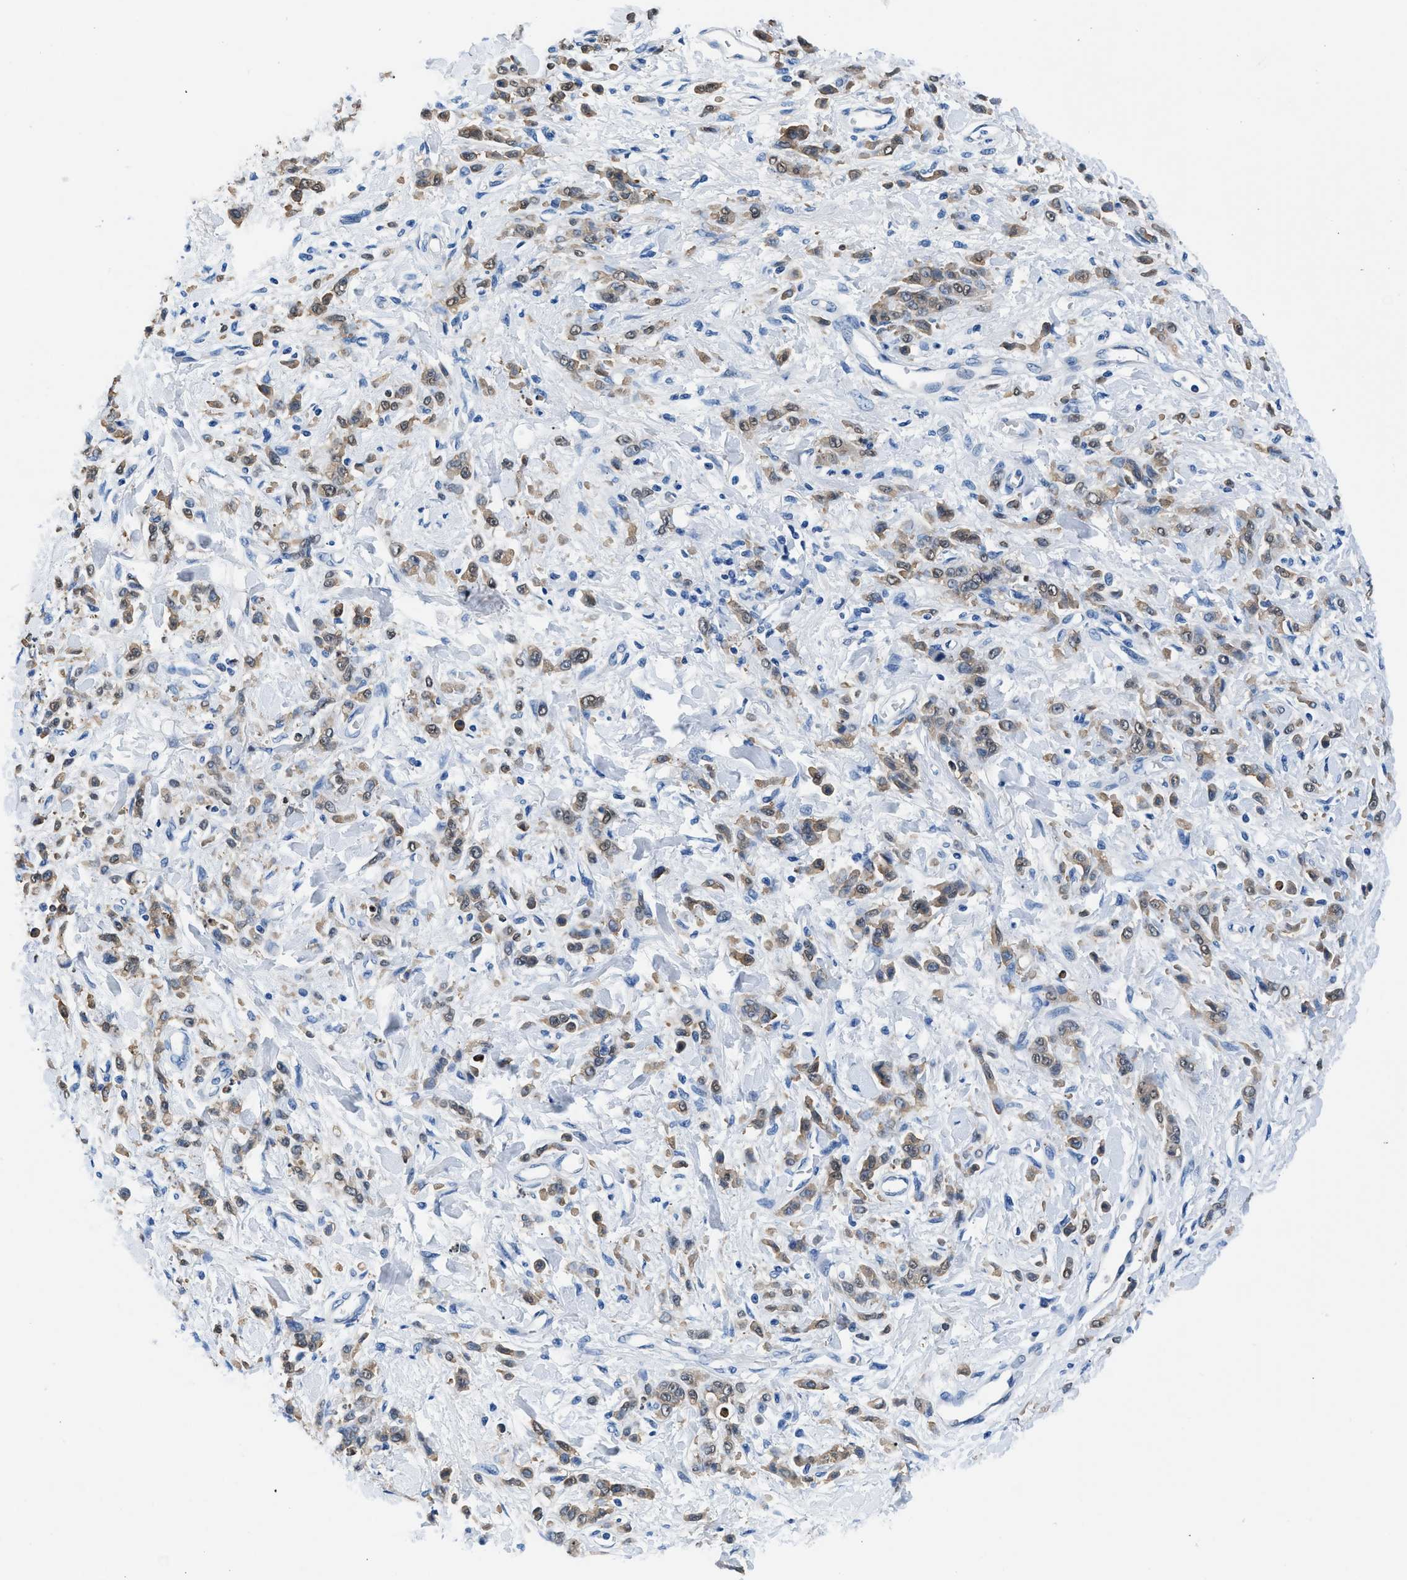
{"staining": {"intensity": "weak", "quantity": "25%-75%", "location": "cytoplasmic/membranous"}, "tissue": "stomach cancer", "cell_type": "Tumor cells", "image_type": "cancer", "snomed": [{"axis": "morphology", "description": "Normal tissue, NOS"}, {"axis": "morphology", "description": "Adenocarcinoma, NOS"}, {"axis": "topography", "description": "Stomach"}], "caption": "A high-resolution histopathology image shows immunohistochemistry staining of stomach cancer (adenocarcinoma), which displays weak cytoplasmic/membranous positivity in approximately 25%-75% of tumor cells. The protein is shown in brown color, while the nuclei are stained blue.", "gene": "FADS6", "patient": {"sex": "male", "age": 82}}